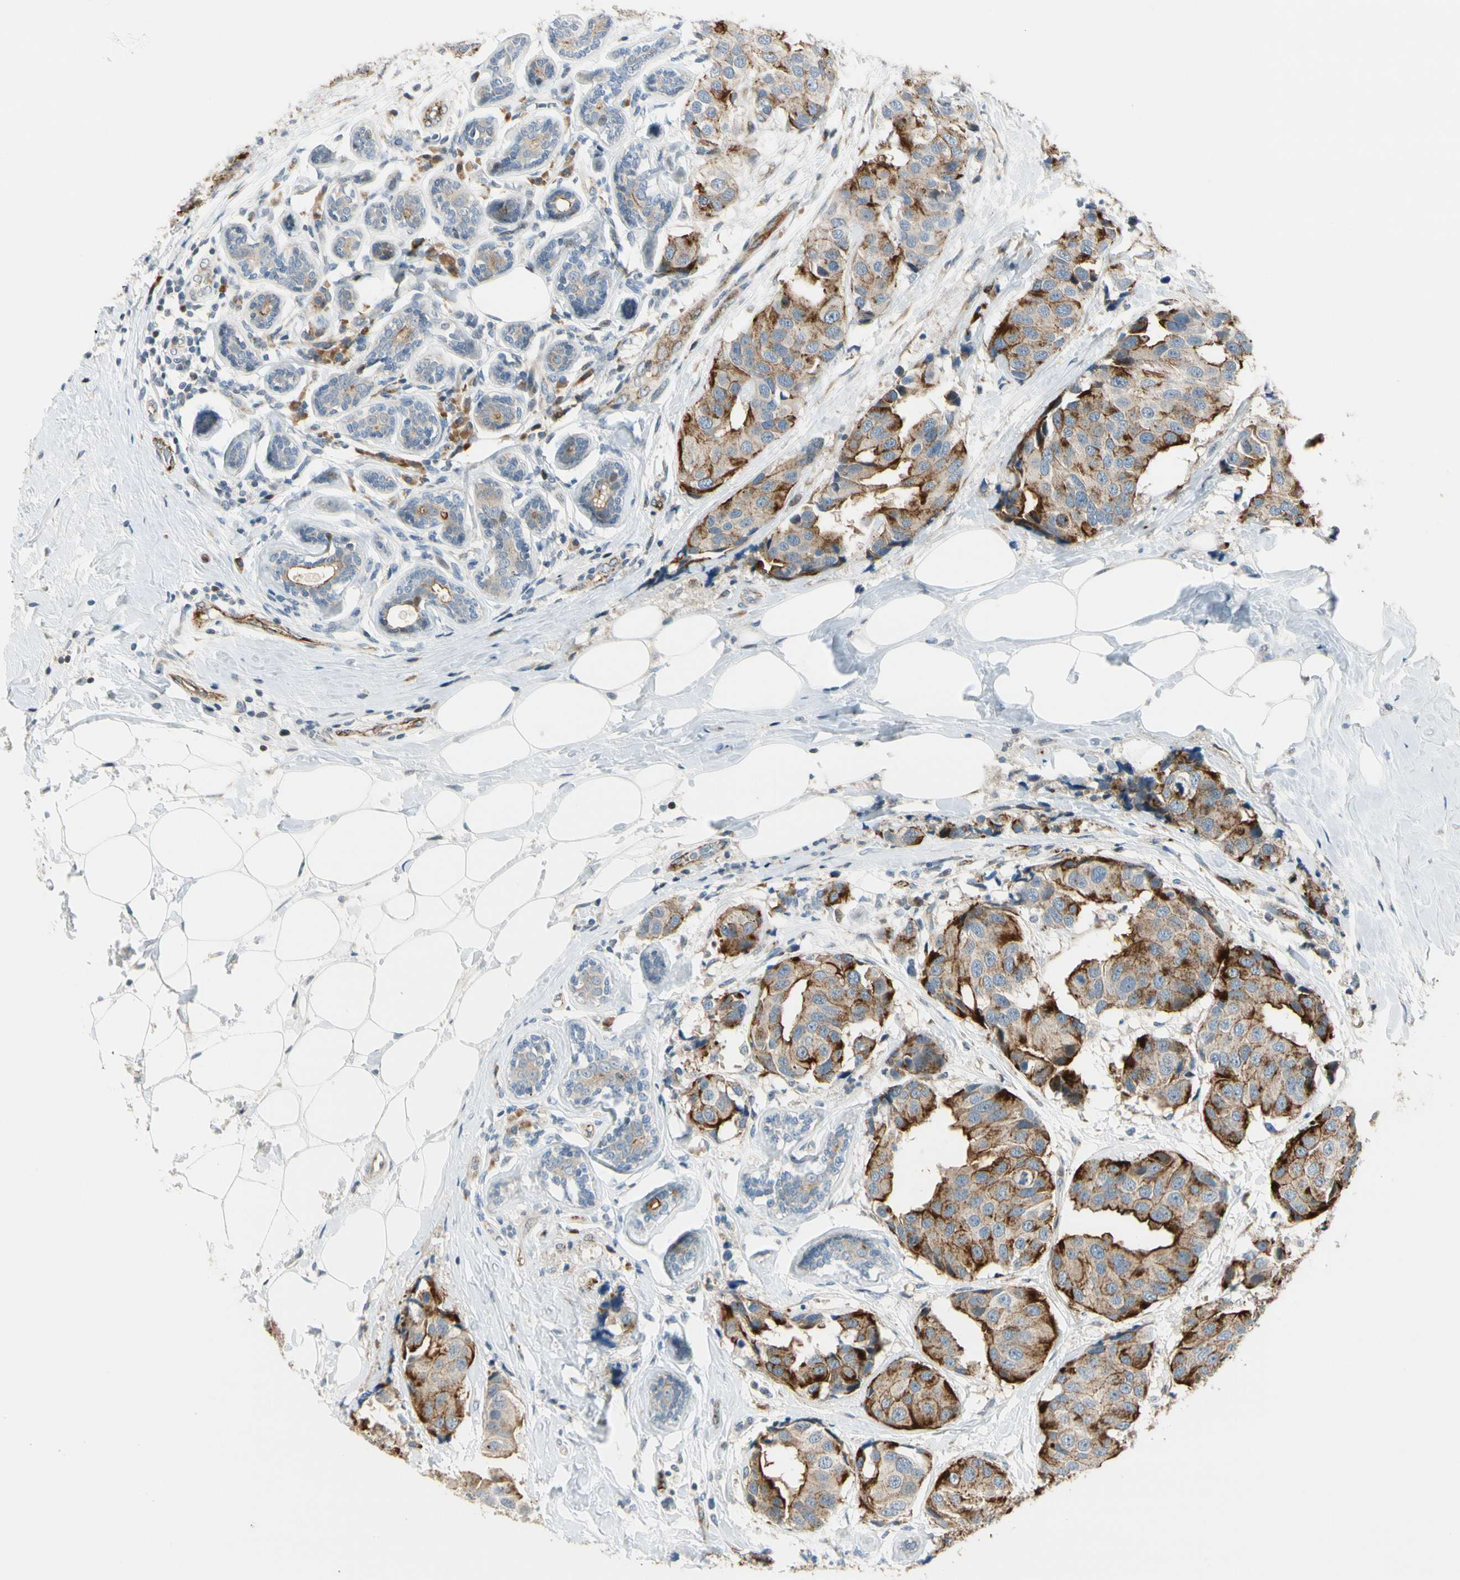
{"staining": {"intensity": "strong", "quantity": ">75%", "location": "cytoplasmic/membranous"}, "tissue": "breast cancer", "cell_type": "Tumor cells", "image_type": "cancer", "snomed": [{"axis": "morphology", "description": "Normal tissue, NOS"}, {"axis": "morphology", "description": "Duct carcinoma"}, {"axis": "topography", "description": "Breast"}], "caption": "Brown immunohistochemical staining in breast cancer (invasive ductal carcinoma) demonstrates strong cytoplasmic/membranous positivity in approximately >75% of tumor cells.", "gene": "NPDC1", "patient": {"sex": "female", "age": 39}}